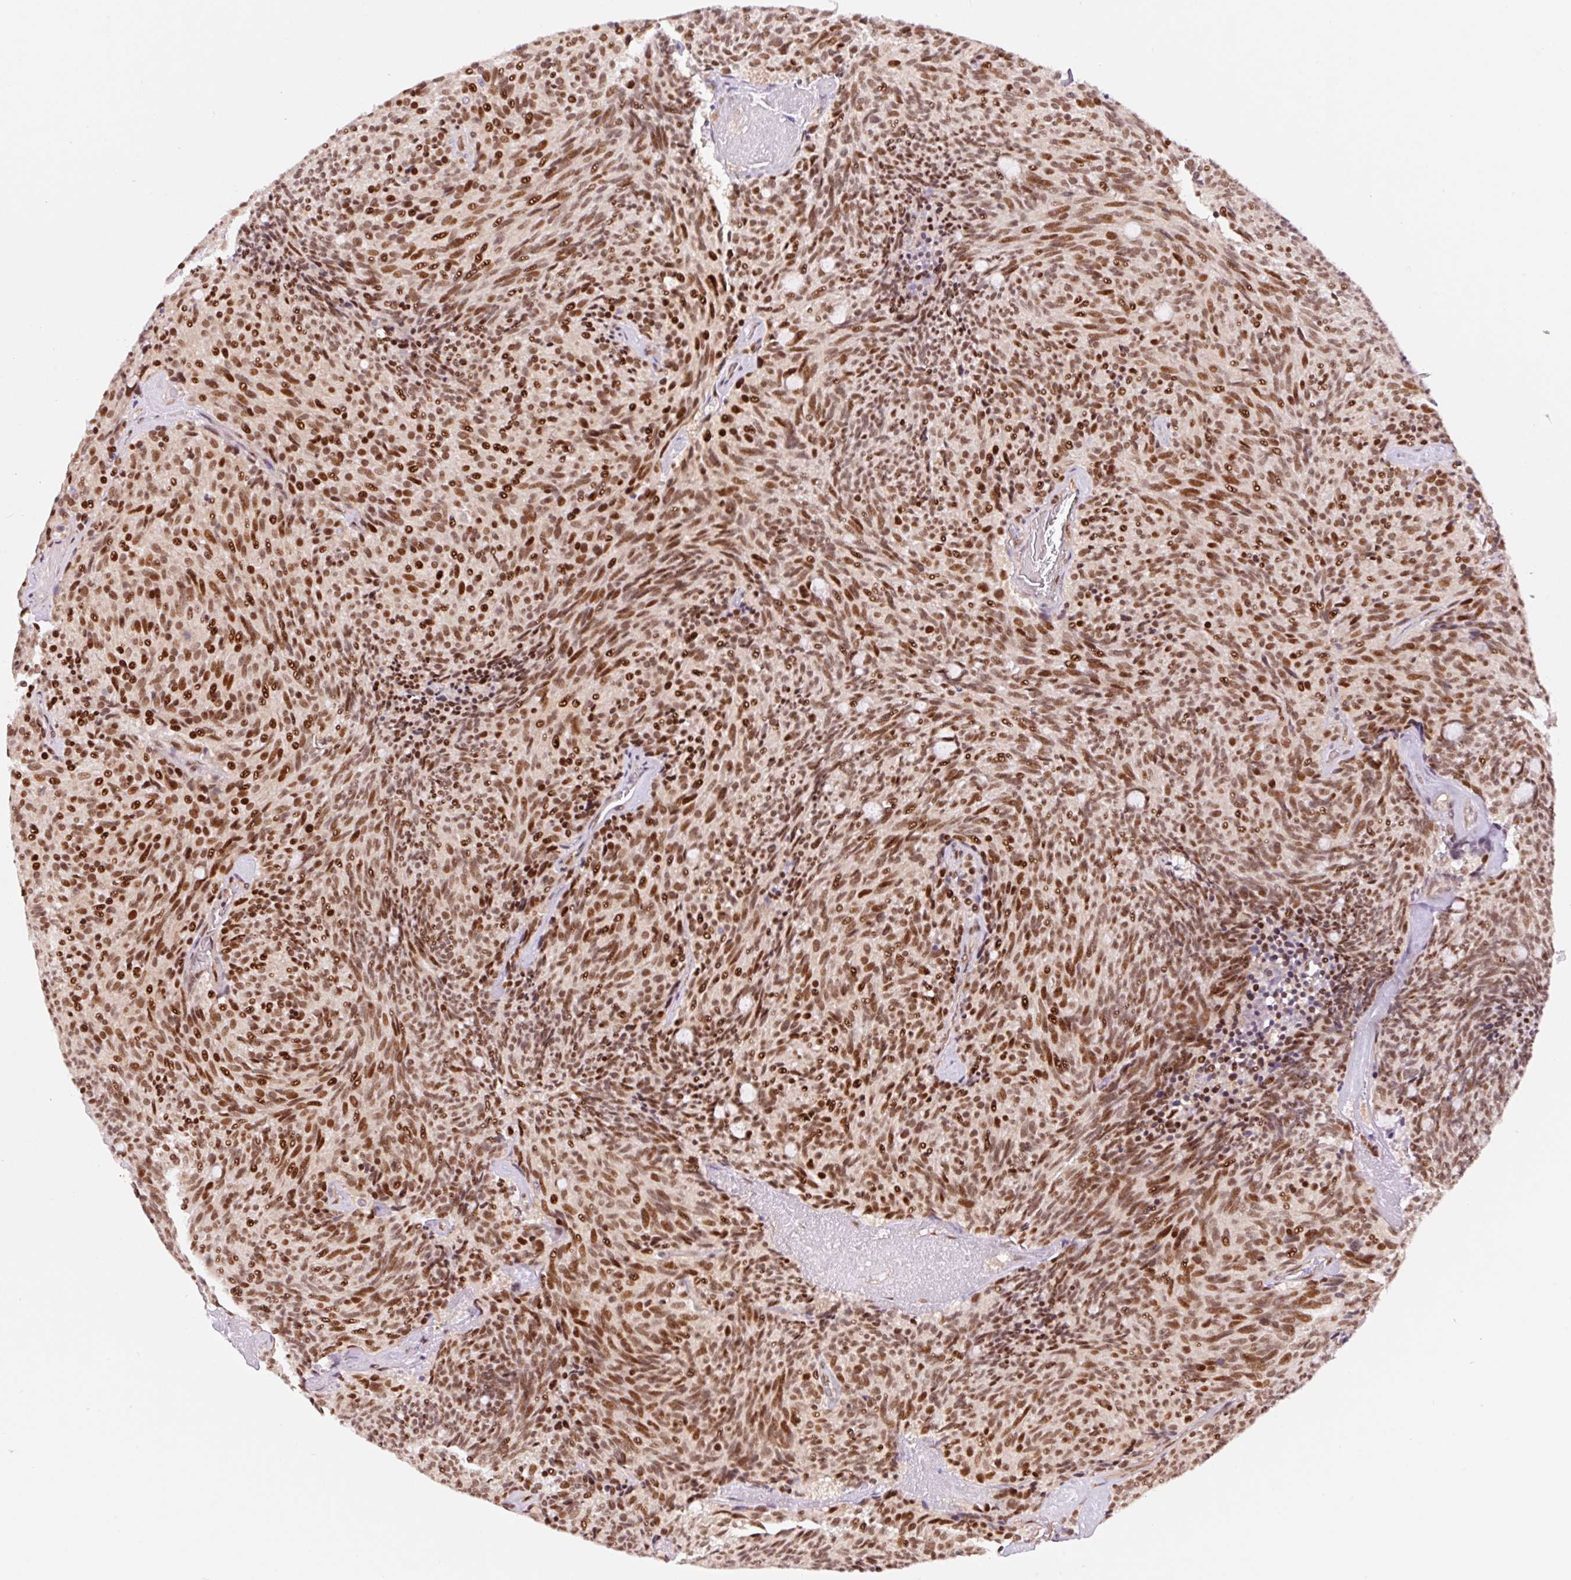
{"staining": {"intensity": "strong", "quantity": ">75%", "location": "nuclear"}, "tissue": "carcinoid", "cell_type": "Tumor cells", "image_type": "cancer", "snomed": [{"axis": "morphology", "description": "Carcinoid, malignant, NOS"}, {"axis": "topography", "description": "Pancreas"}], "caption": "Carcinoid stained with immunohistochemistry (IHC) exhibits strong nuclear expression in about >75% of tumor cells.", "gene": "INTS8", "patient": {"sex": "female", "age": 54}}